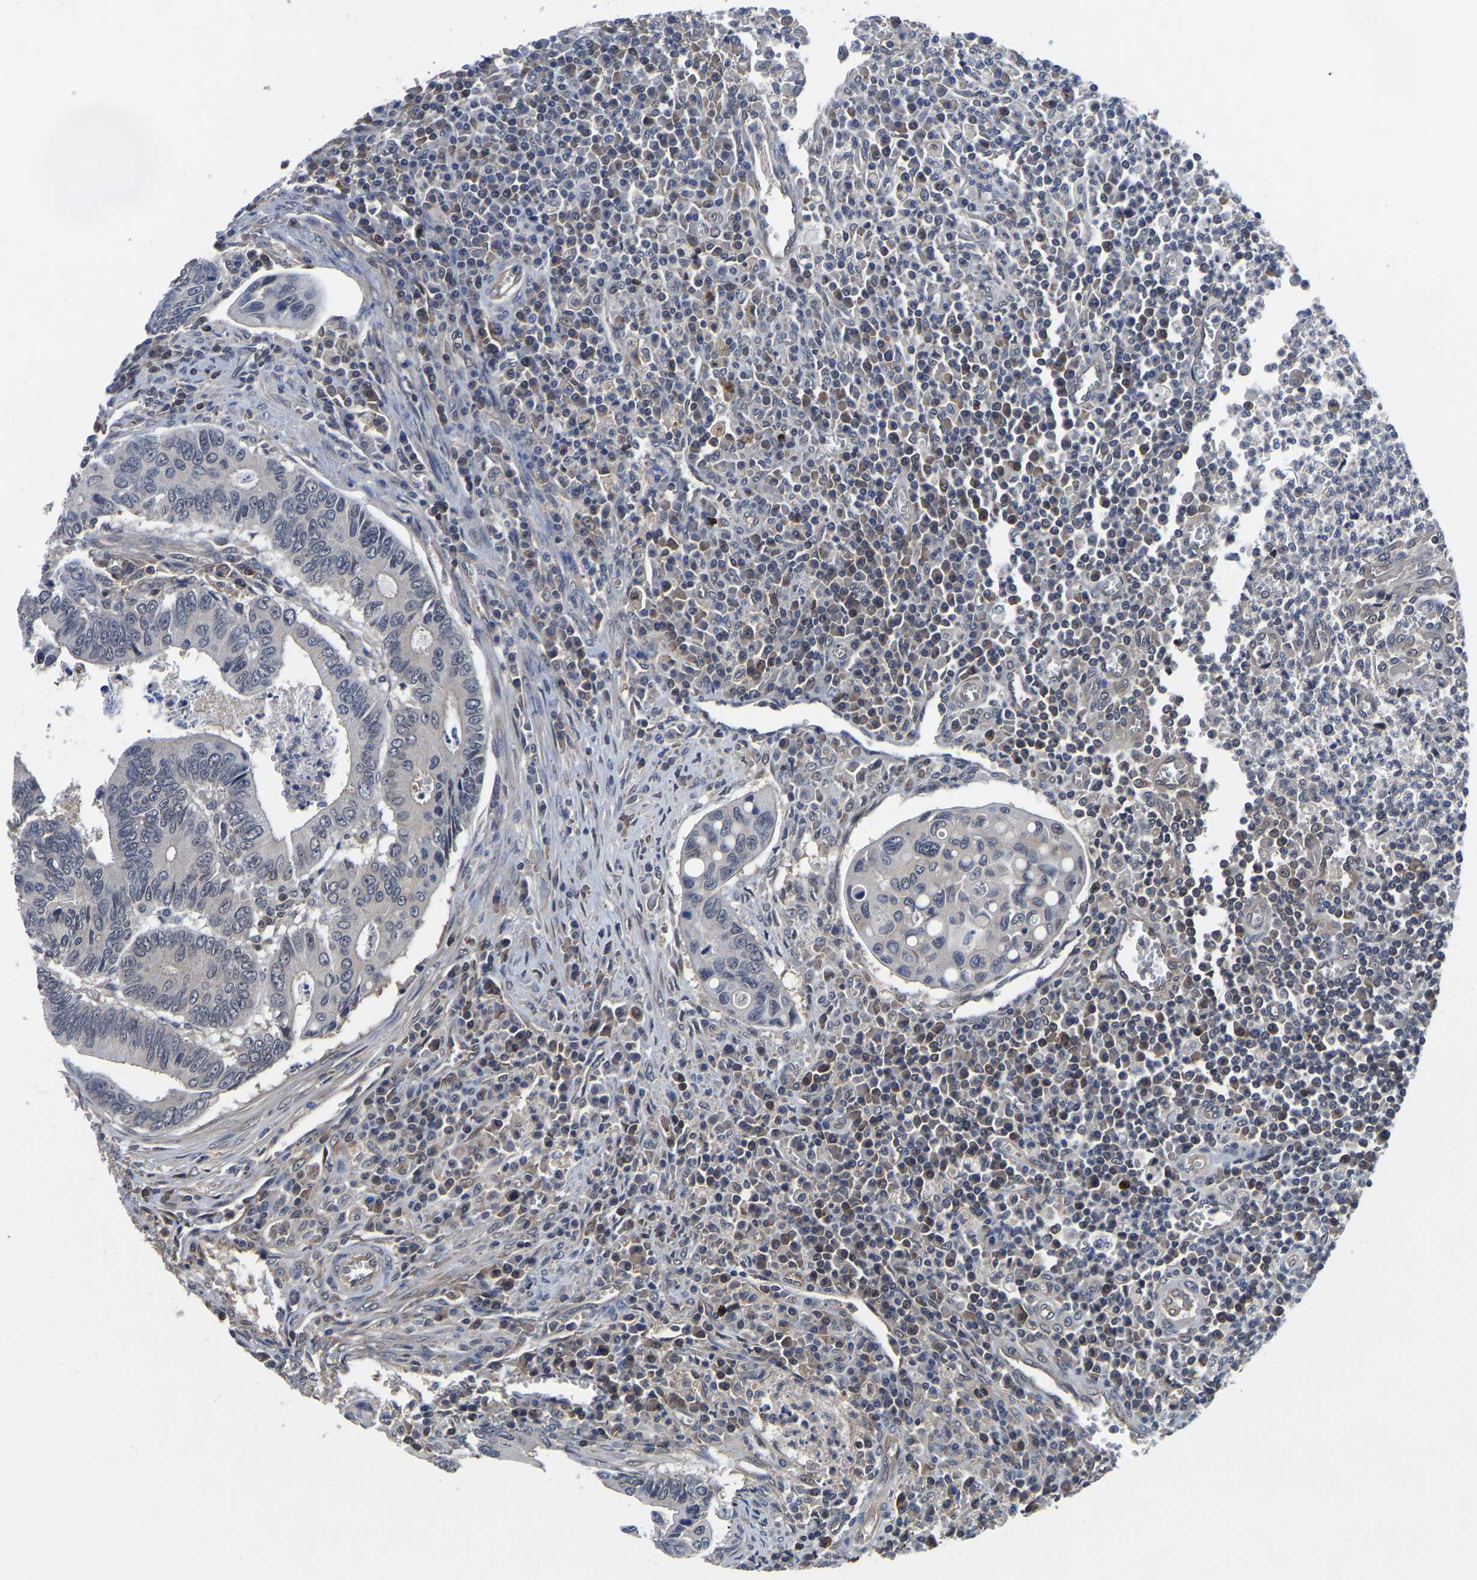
{"staining": {"intensity": "weak", "quantity": "<25%", "location": "cytoplasmic/membranous"}, "tissue": "colorectal cancer", "cell_type": "Tumor cells", "image_type": "cancer", "snomed": [{"axis": "morphology", "description": "Inflammation, NOS"}, {"axis": "morphology", "description": "Adenocarcinoma, NOS"}, {"axis": "topography", "description": "Colon"}], "caption": "IHC photomicrograph of colorectal adenocarcinoma stained for a protein (brown), which displays no expression in tumor cells.", "gene": "FGD5", "patient": {"sex": "male", "age": 72}}